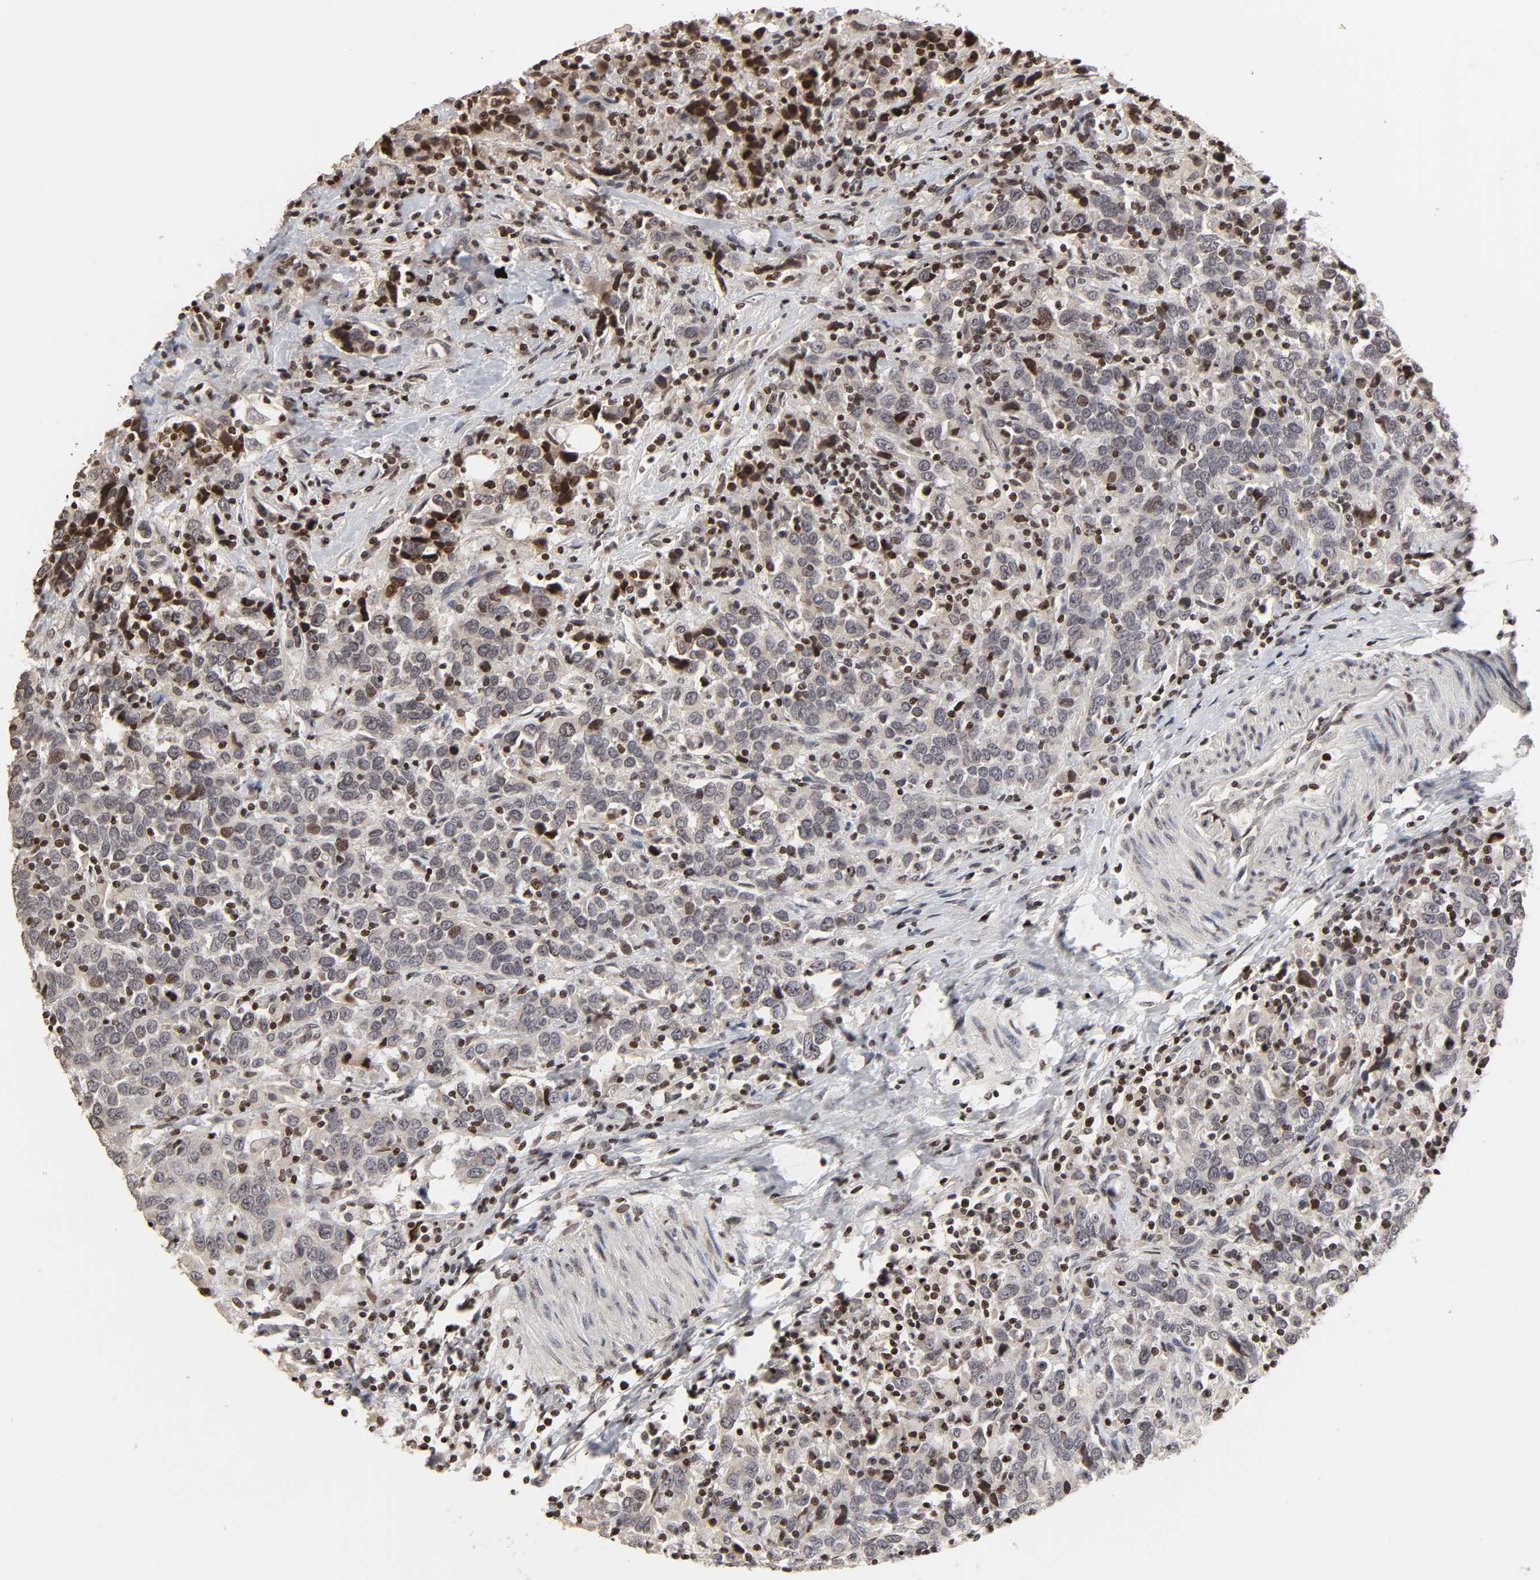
{"staining": {"intensity": "moderate", "quantity": "<25%", "location": "nuclear"}, "tissue": "urothelial cancer", "cell_type": "Tumor cells", "image_type": "cancer", "snomed": [{"axis": "morphology", "description": "Urothelial carcinoma, High grade"}, {"axis": "topography", "description": "Urinary bladder"}], "caption": "A histopathology image of urothelial cancer stained for a protein demonstrates moderate nuclear brown staining in tumor cells.", "gene": "ZNF473", "patient": {"sex": "male", "age": 61}}